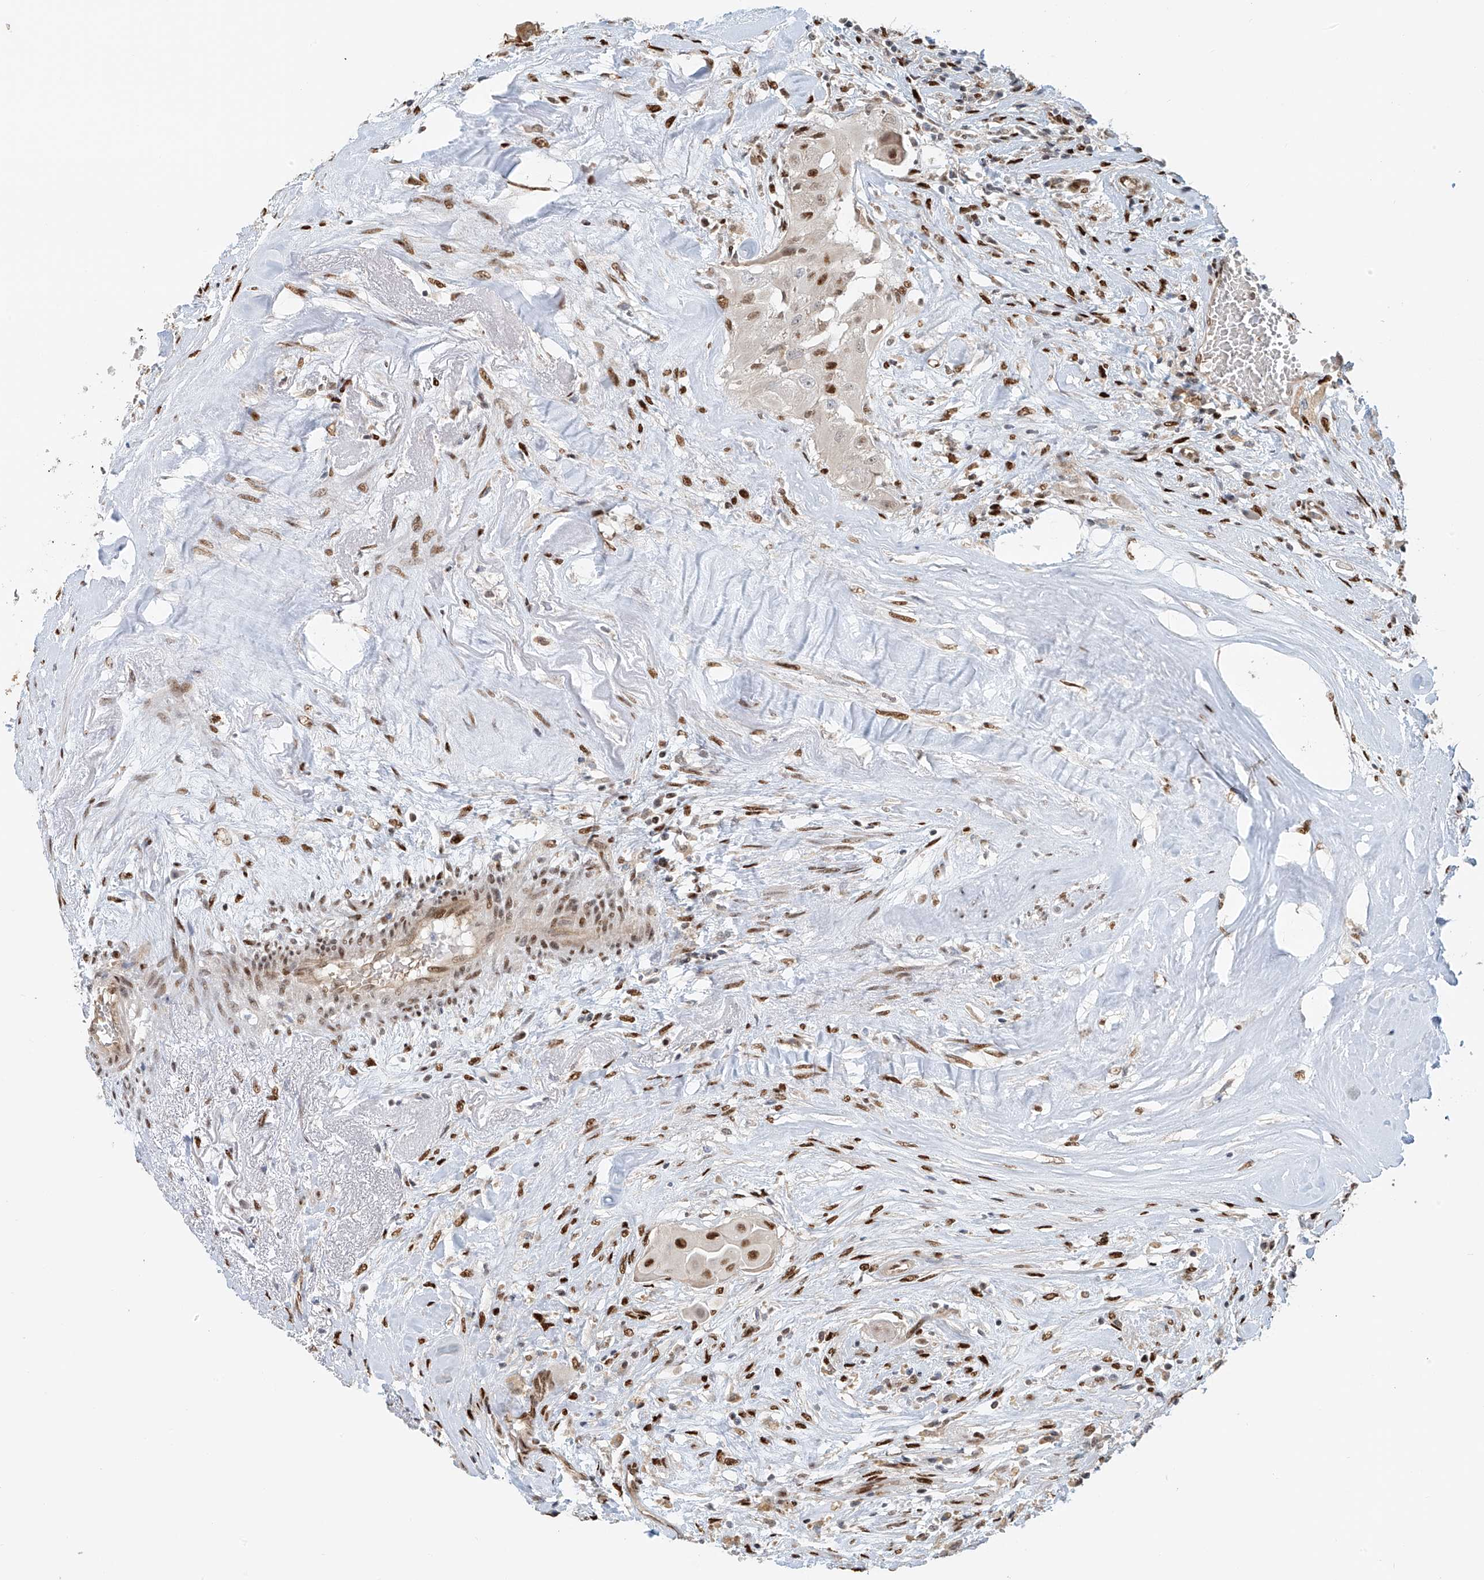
{"staining": {"intensity": "strong", "quantity": ">75%", "location": "nuclear"}, "tissue": "thyroid cancer", "cell_type": "Tumor cells", "image_type": "cancer", "snomed": [{"axis": "morphology", "description": "Papillary adenocarcinoma, NOS"}, {"axis": "topography", "description": "Thyroid gland"}], "caption": "A high amount of strong nuclear expression is appreciated in approximately >75% of tumor cells in thyroid cancer (papillary adenocarcinoma) tissue. The protein of interest is shown in brown color, while the nuclei are stained blue.", "gene": "ZNF514", "patient": {"sex": "female", "age": 59}}